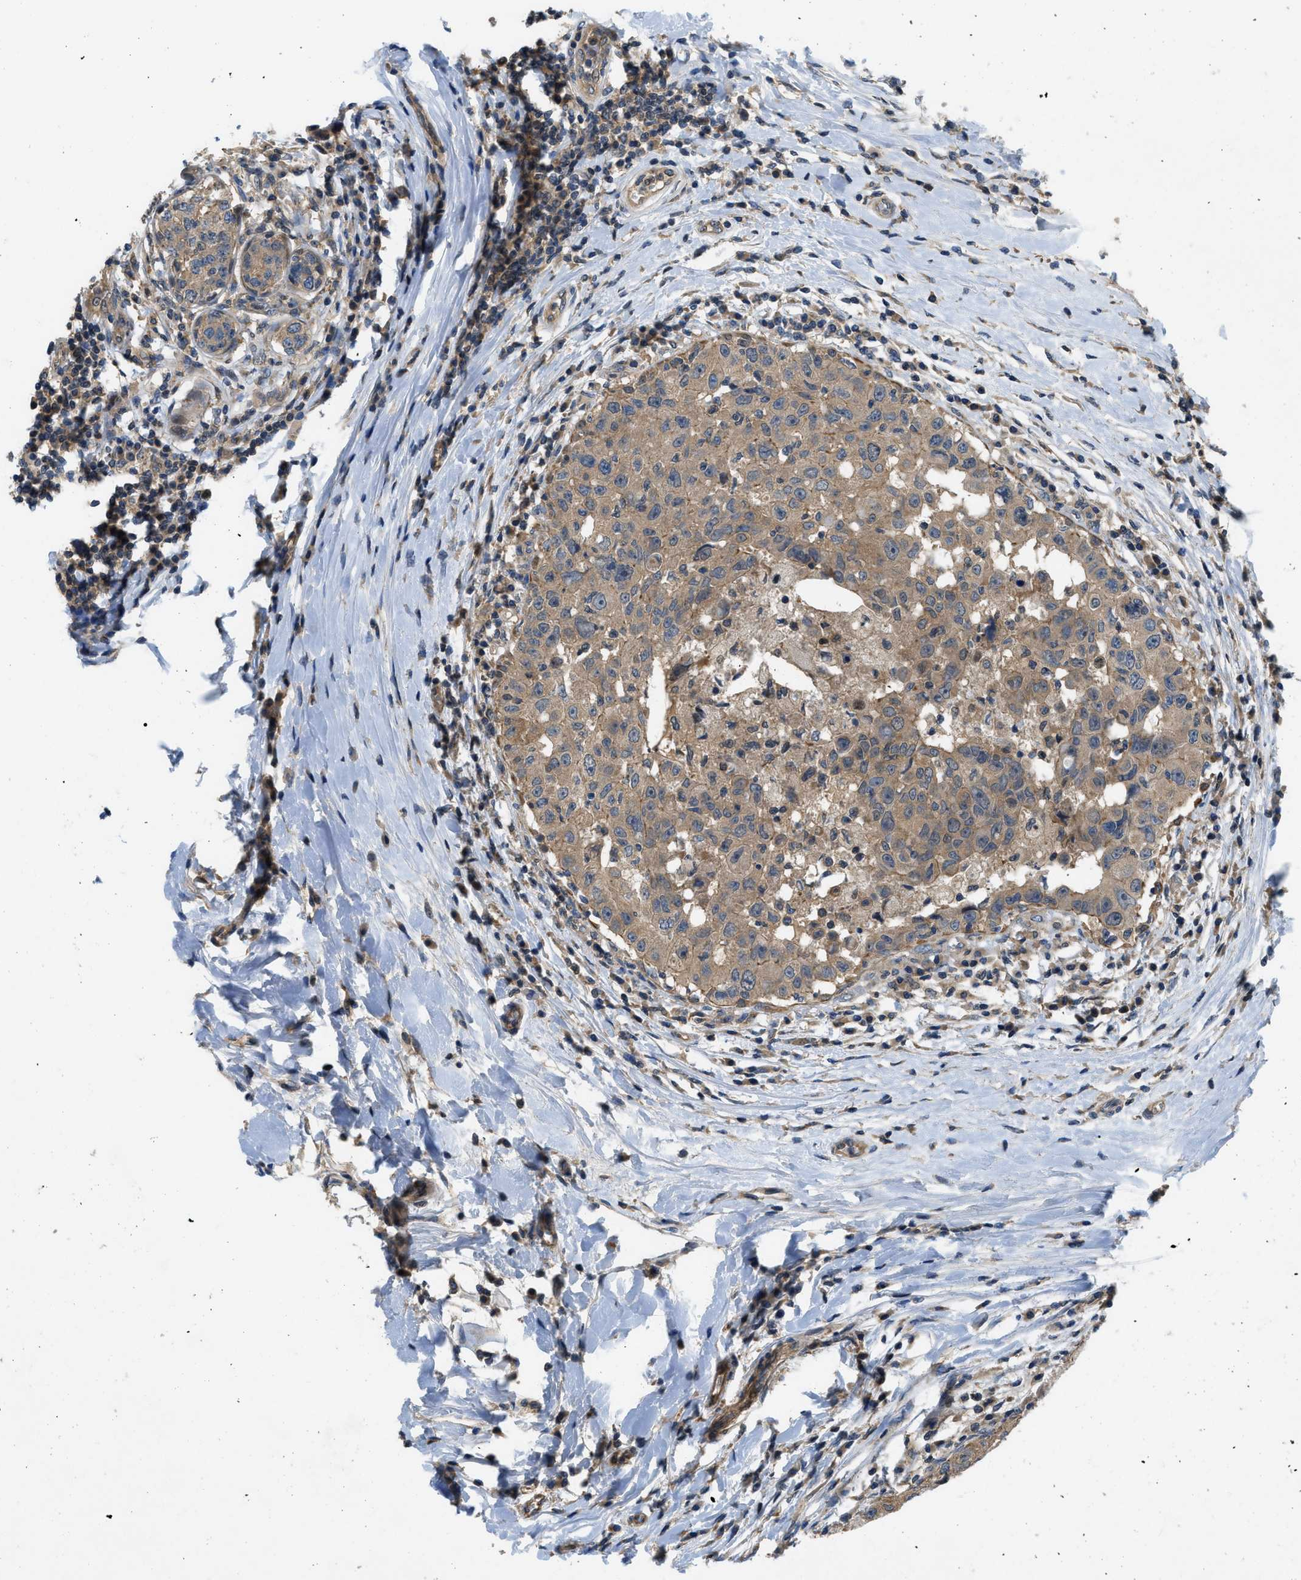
{"staining": {"intensity": "moderate", "quantity": ">75%", "location": "cytoplasmic/membranous"}, "tissue": "breast cancer", "cell_type": "Tumor cells", "image_type": "cancer", "snomed": [{"axis": "morphology", "description": "Duct carcinoma"}, {"axis": "topography", "description": "Breast"}], "caption": "A brown stain highlights moderate cytoplasmic/membranous positivity of a protein in breast cancer tumor cells.", "gene": "GPR31", "patient": {"sex": "female", "age": 27}}